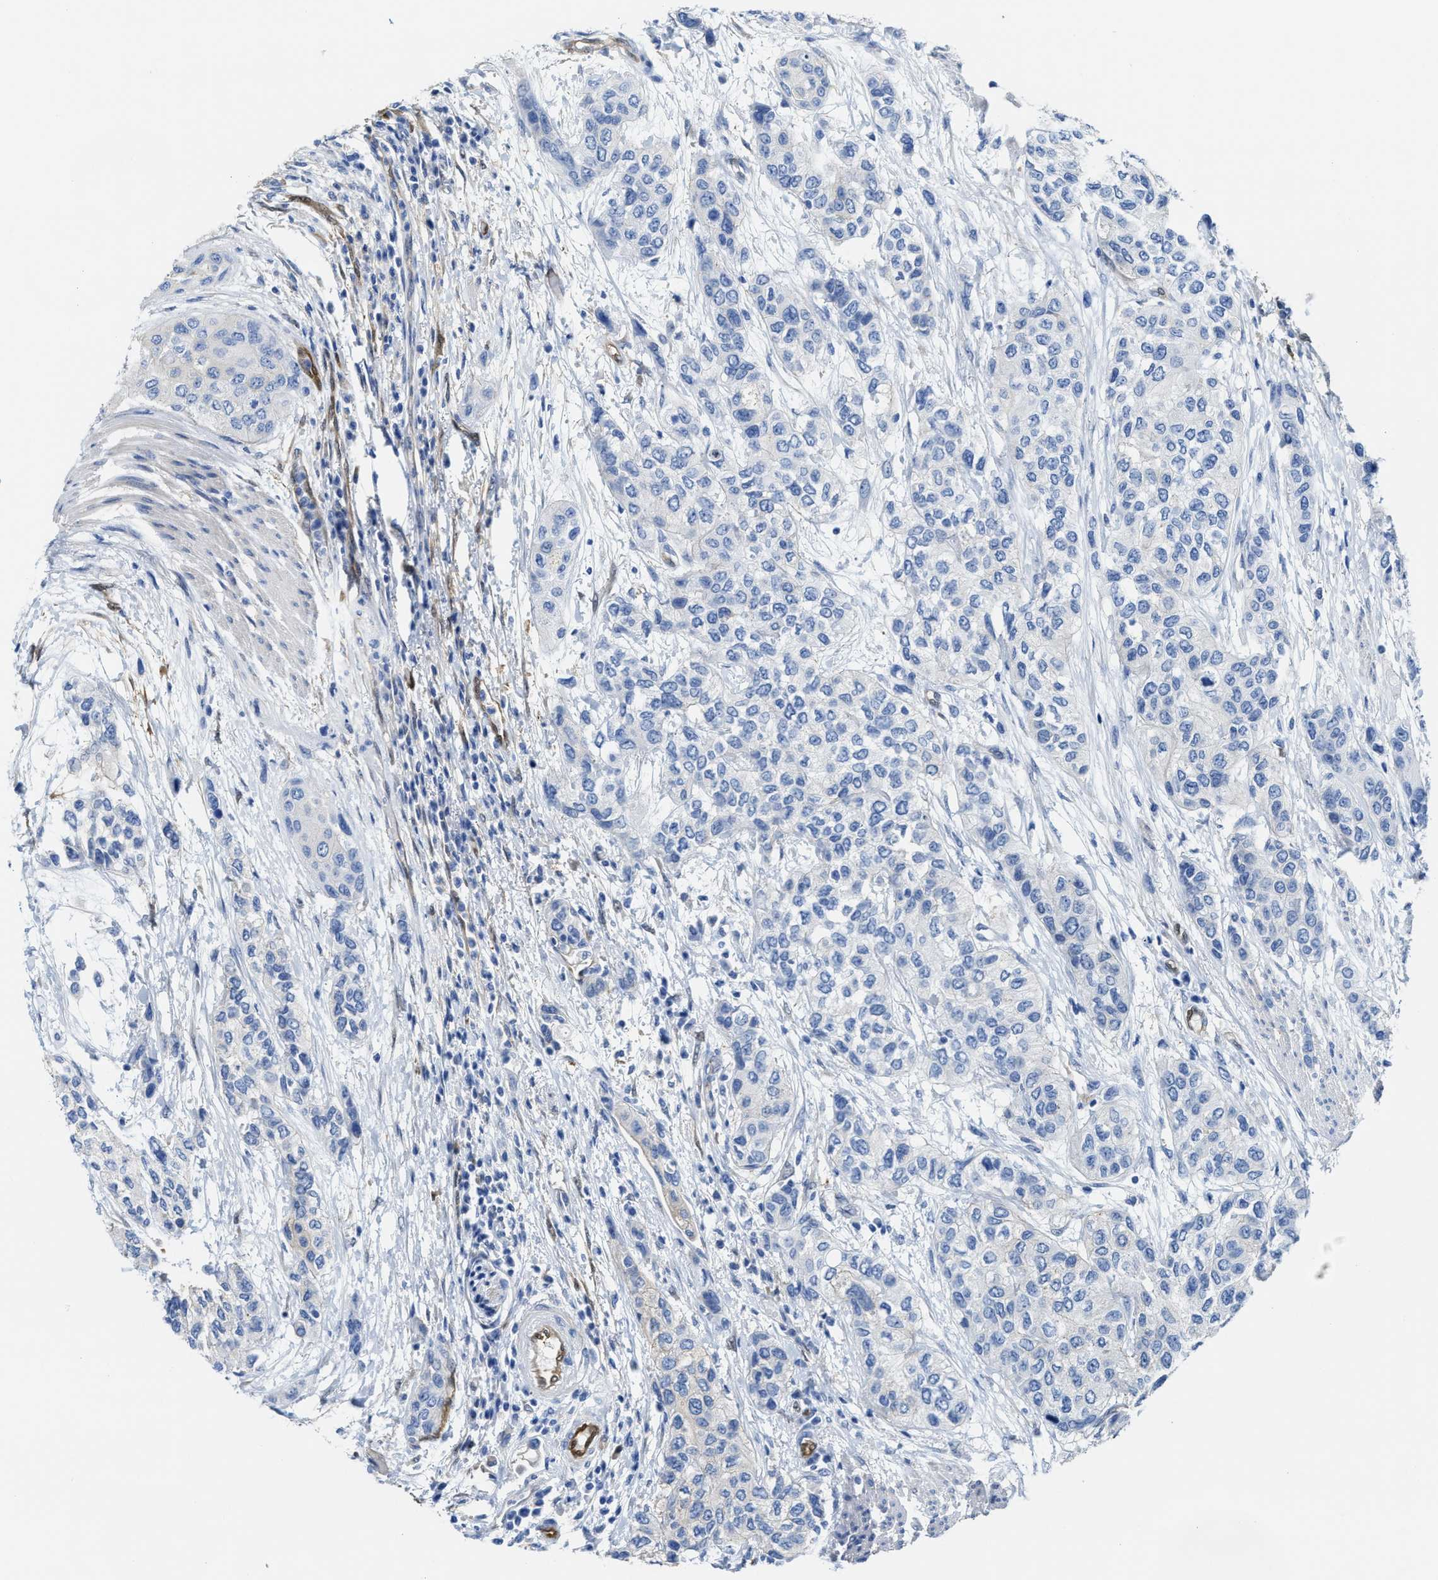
{"staining": {"intensity": "negative", "quantity": "none", "location": "none"}, "tissue": "urothelial cancer", "cell_type": "Tumor cells", "image_type": "cancer", "snomed": [{"axis": "morphology", "description": "Urothelial carcinoma, High grade"}, {"axis": "topography", "description": "Urinary bladder"}], "caption": "IHC histopathology image of human urothelial cancer stained for a protein (brown), which exhibits no expression in tumor cells.", "gene": "ASS1", "patient": {"sex": "female", "age": 56}}